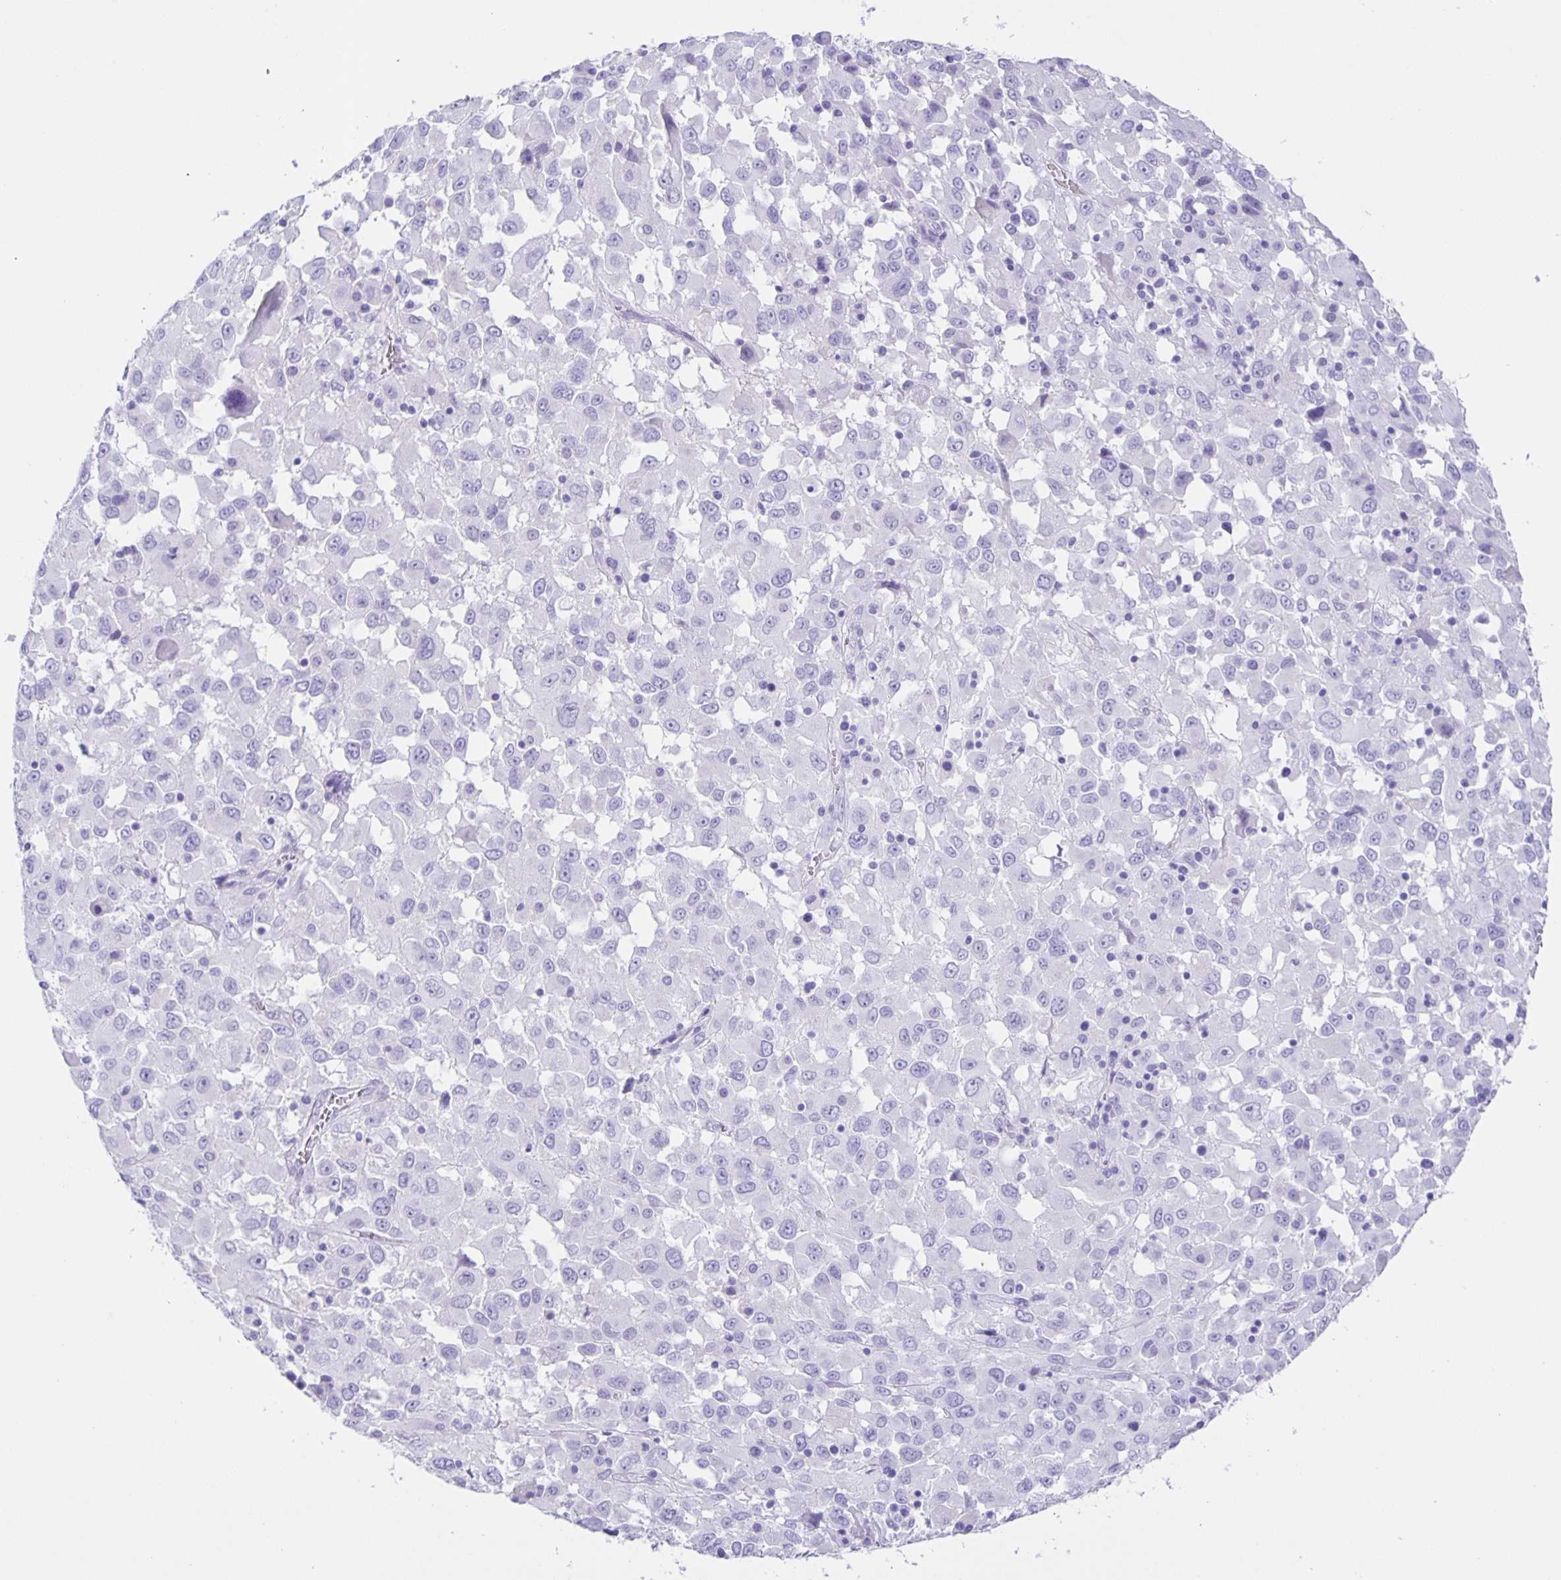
{"staining": {"intensity": "negative", "quantity": "none", "location": "none"}, "tissue": "melanoma", "cell_type": "Tumor cells", "image_type": "cancer", "snomed": [{"axis": "morphology", "description": "Malignant melanoma, Metastatic site"}, {"axis": "topography", "description": "Soft tissue"}], "caption": "Immunohistochemistry of malignant melanoma (metastatic site) shows no expression in tumor cells.", "gene": "GUCA2A", "patient": {"sex": "male", "age": 50}}